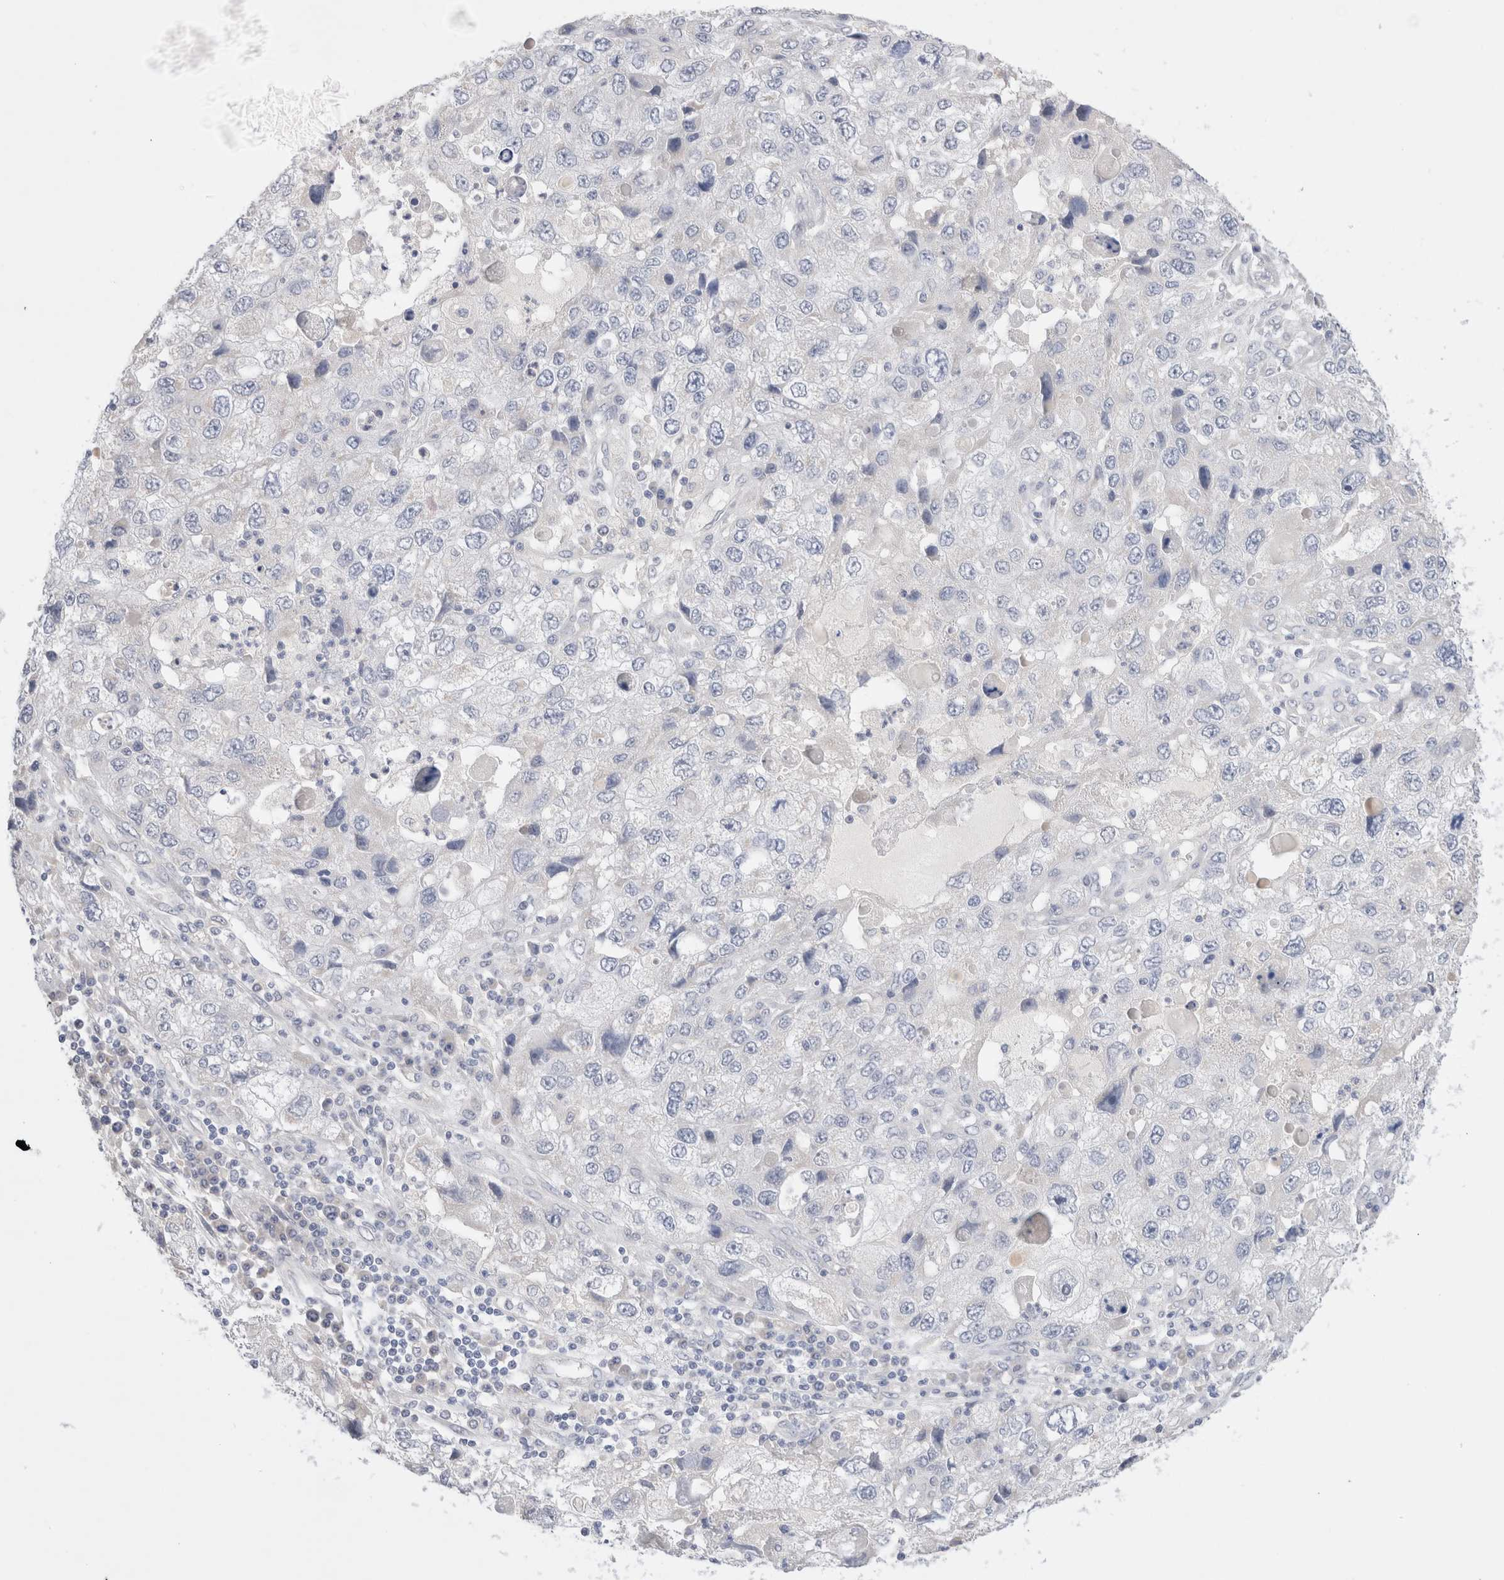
{"staining": {"intensity": "negative", "quantity": "none", "location": "none"}, "tissue": "endometrial cancer", "cell_type": "Tumor cells", "image_type": "cancer", "snomed": [{"axis": "morphology", "description": "Adenocarcinoma, NOS"}, {"axis": "topography", "description": "Endometrium"}], "caption": "Histopathology image shows no significant protein staining in tumor cells of endometrial cancer.", "gene": "SPATA20", "patient": {"sex": "female", "age": 49}}